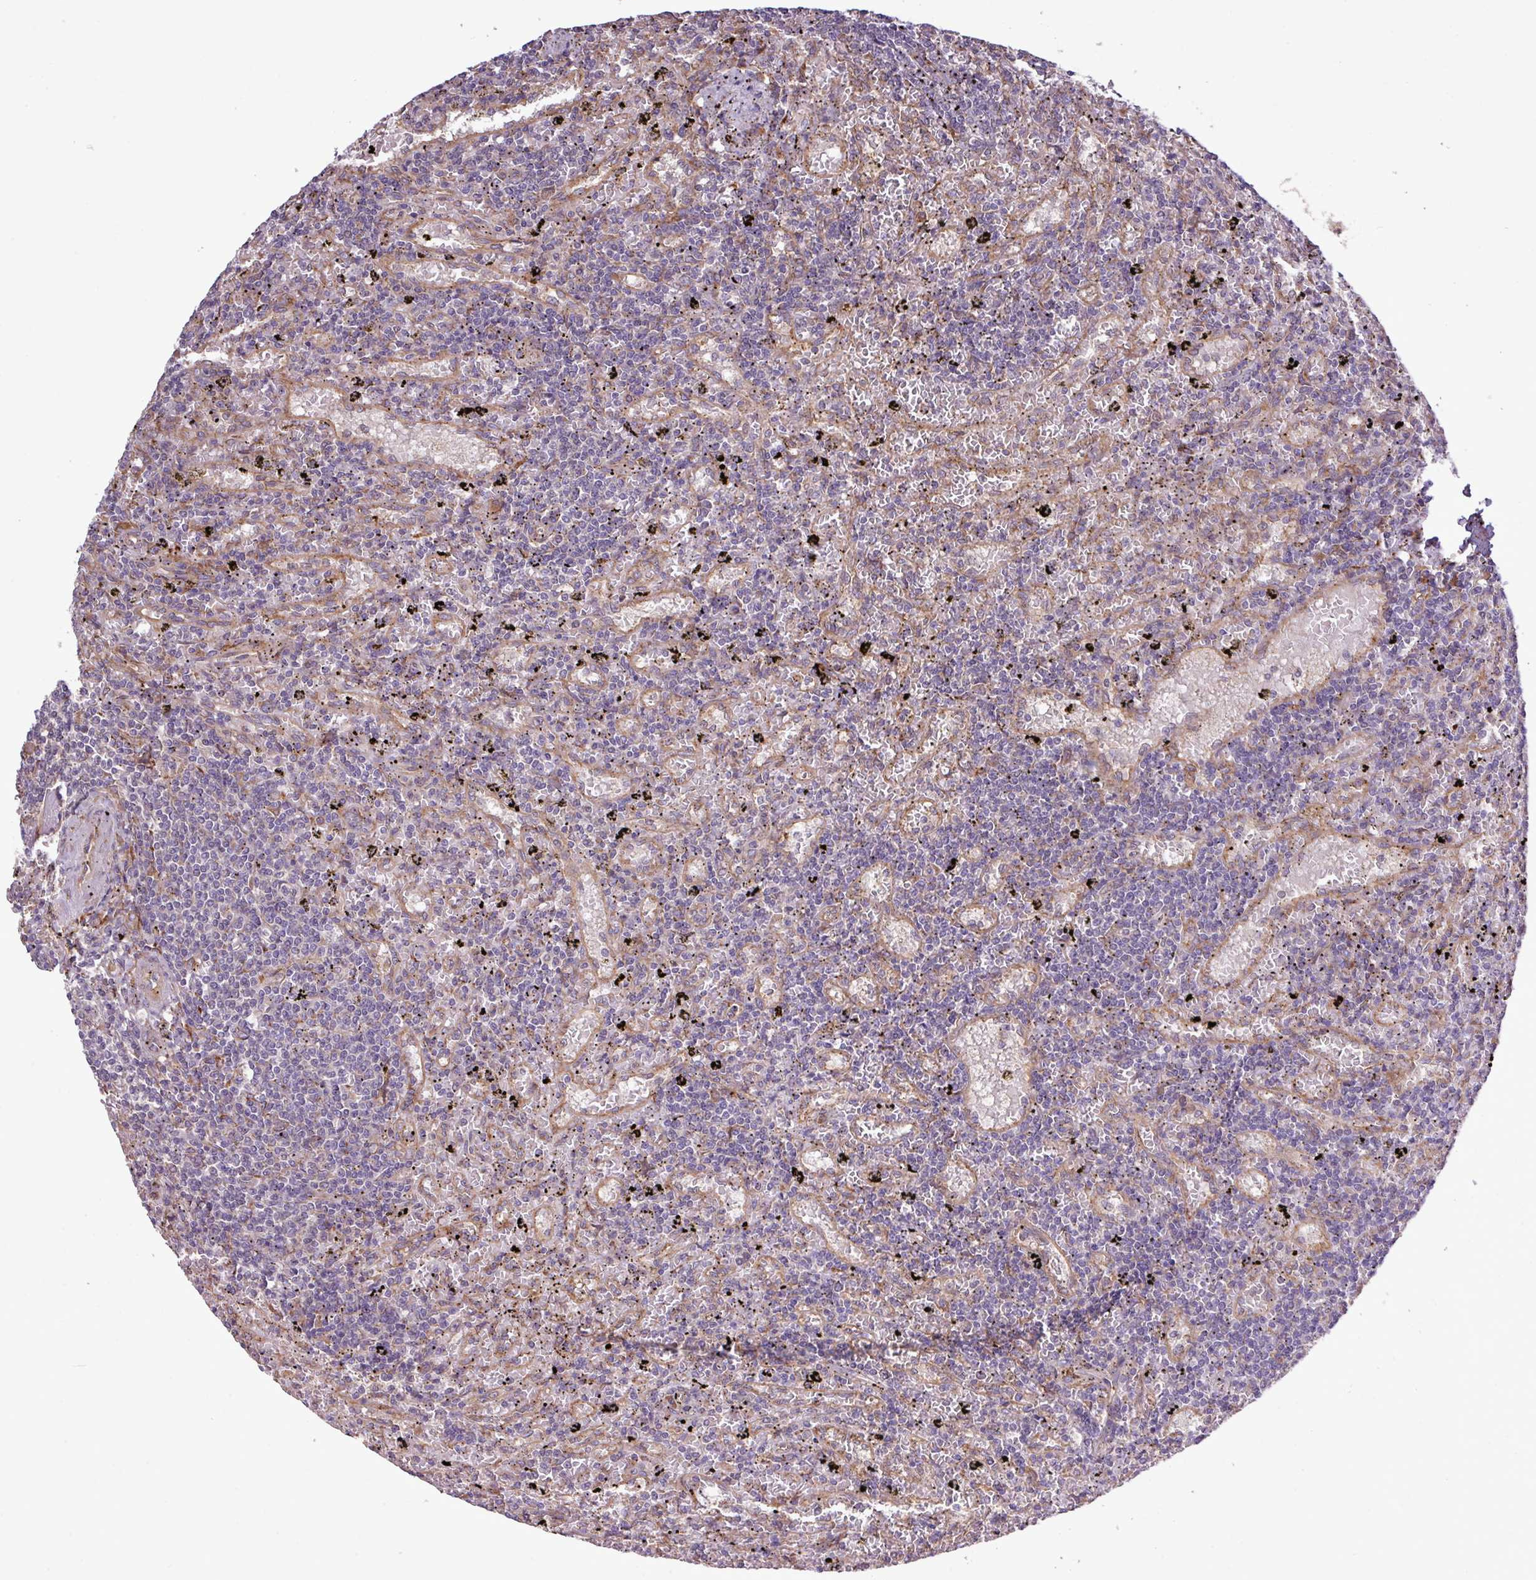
{"staining": {"intensity": "negative", "quantity": "none", "location": "none"}, "tissue": "lymphoma", "cell_type": "Tumor cells", "image_type": "cancer", "snomed": [{"axis": "morphology", "description": "Malignant lymphoma, non-Hodgkin's type, Low grade"}, {"axis": "topography", "description": "Spleen"}], "caption": "The image displays no significant expression in tumor cells of malignant lymphoma, non-Hodgkin's type (low-grade). Brightfield microscopy of immunohistochemistry stained with DAB (3,3'-diaminobenzidine) (brown) and hematoxylin (blue), captured at high magnification.", "gene": "MEGF6", "patient": {"sex": "male", "age": 76}}